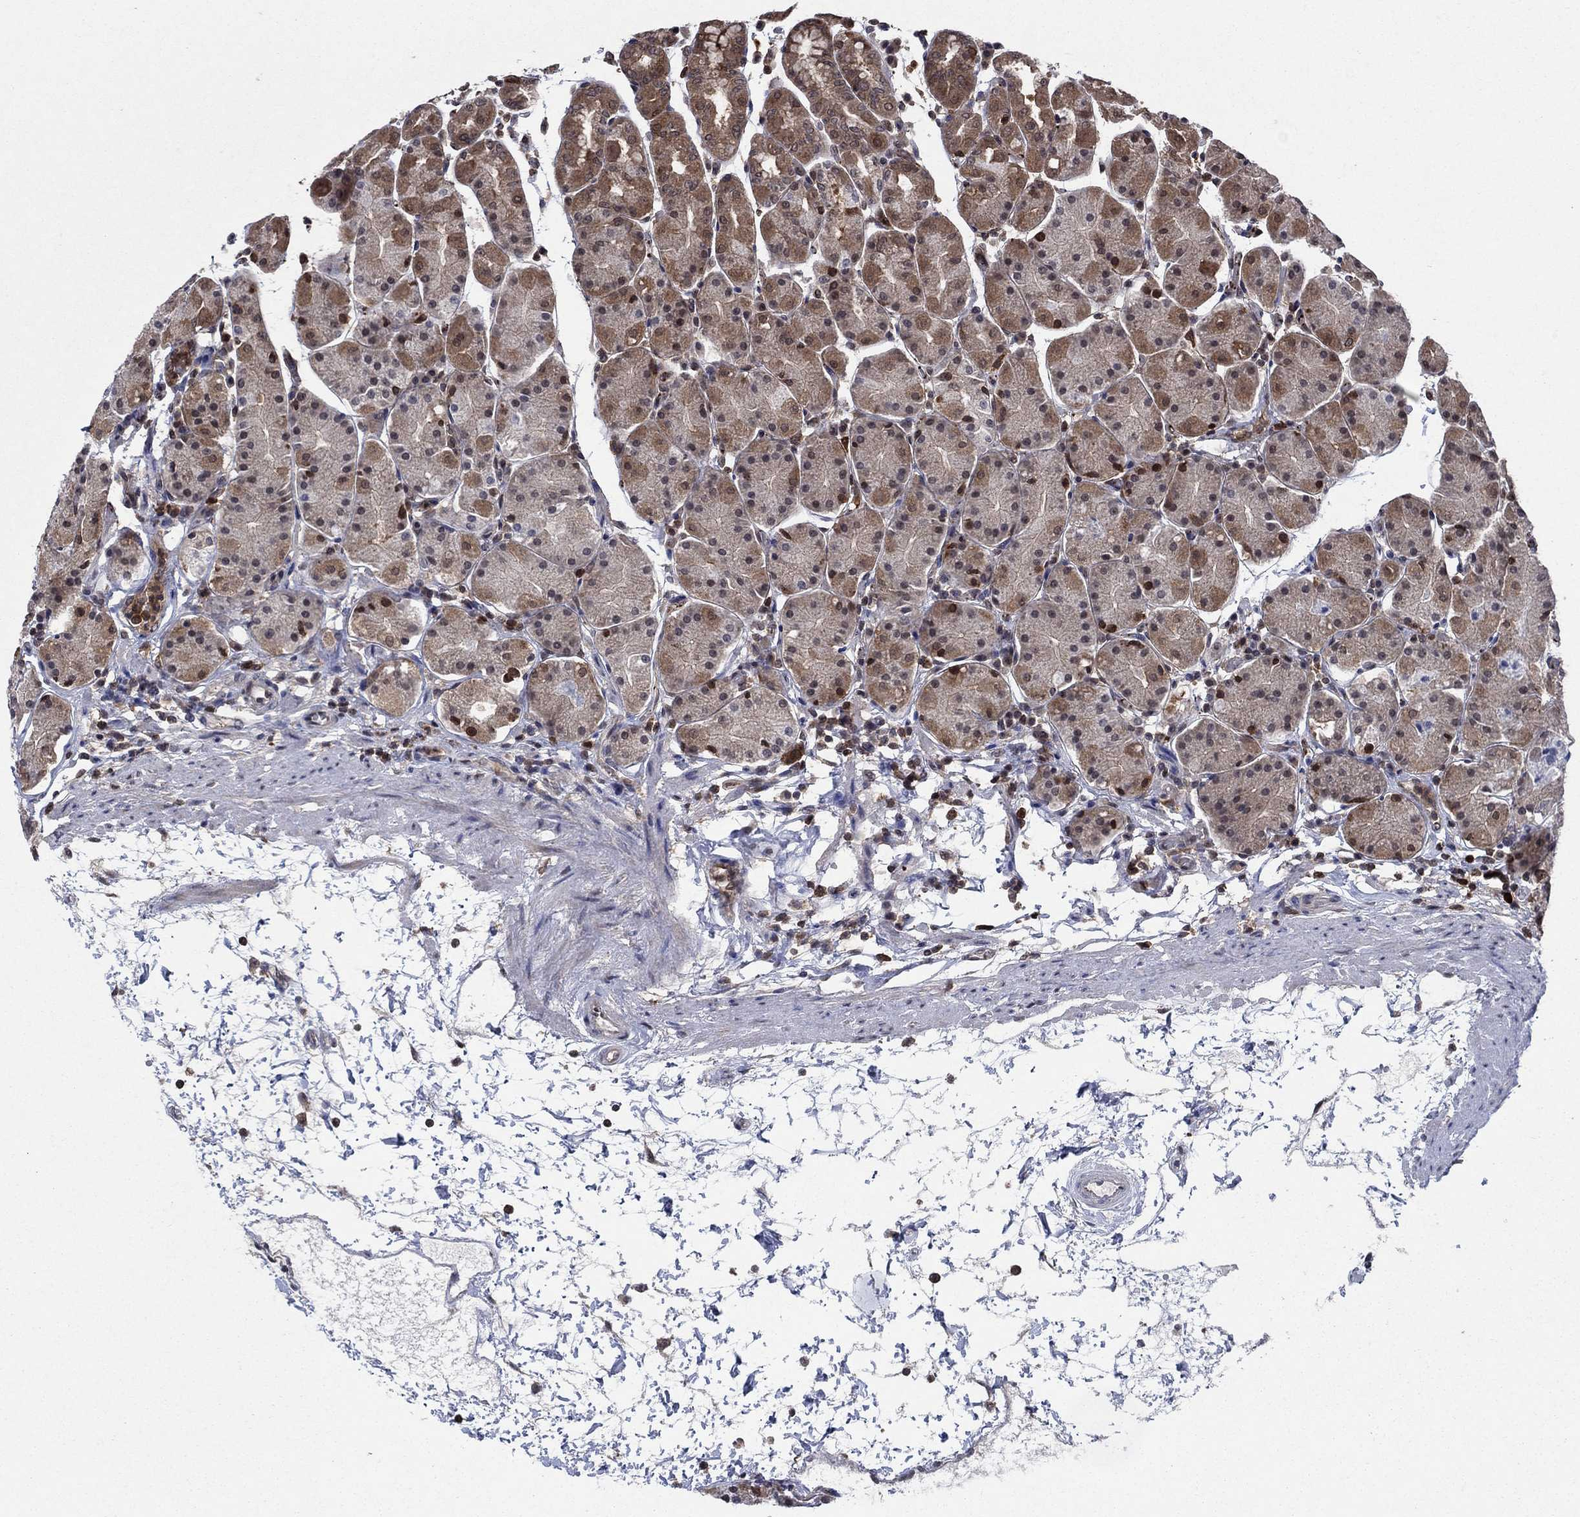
{"staining": {"intensity": "strong", "quantity": "25%-75%", "location": "cytoplasmic/membranous"}, "tissue": "stomach", "cell_type": "Glandular cells", "image_type": "normal", "snomed": [{"axis": "morphology", "description": "Normal tissue, NOS"}, {"axis": "topography", "description": "Stomach"}], "caption": "Protein staining by IHC shows strong cytoplasmic/membranous staining in approximately 25%-75% of glandular cells in unremarkable stomach.", "gene": "CACYBP", "patient": {"sex": "male", "age": 54}}